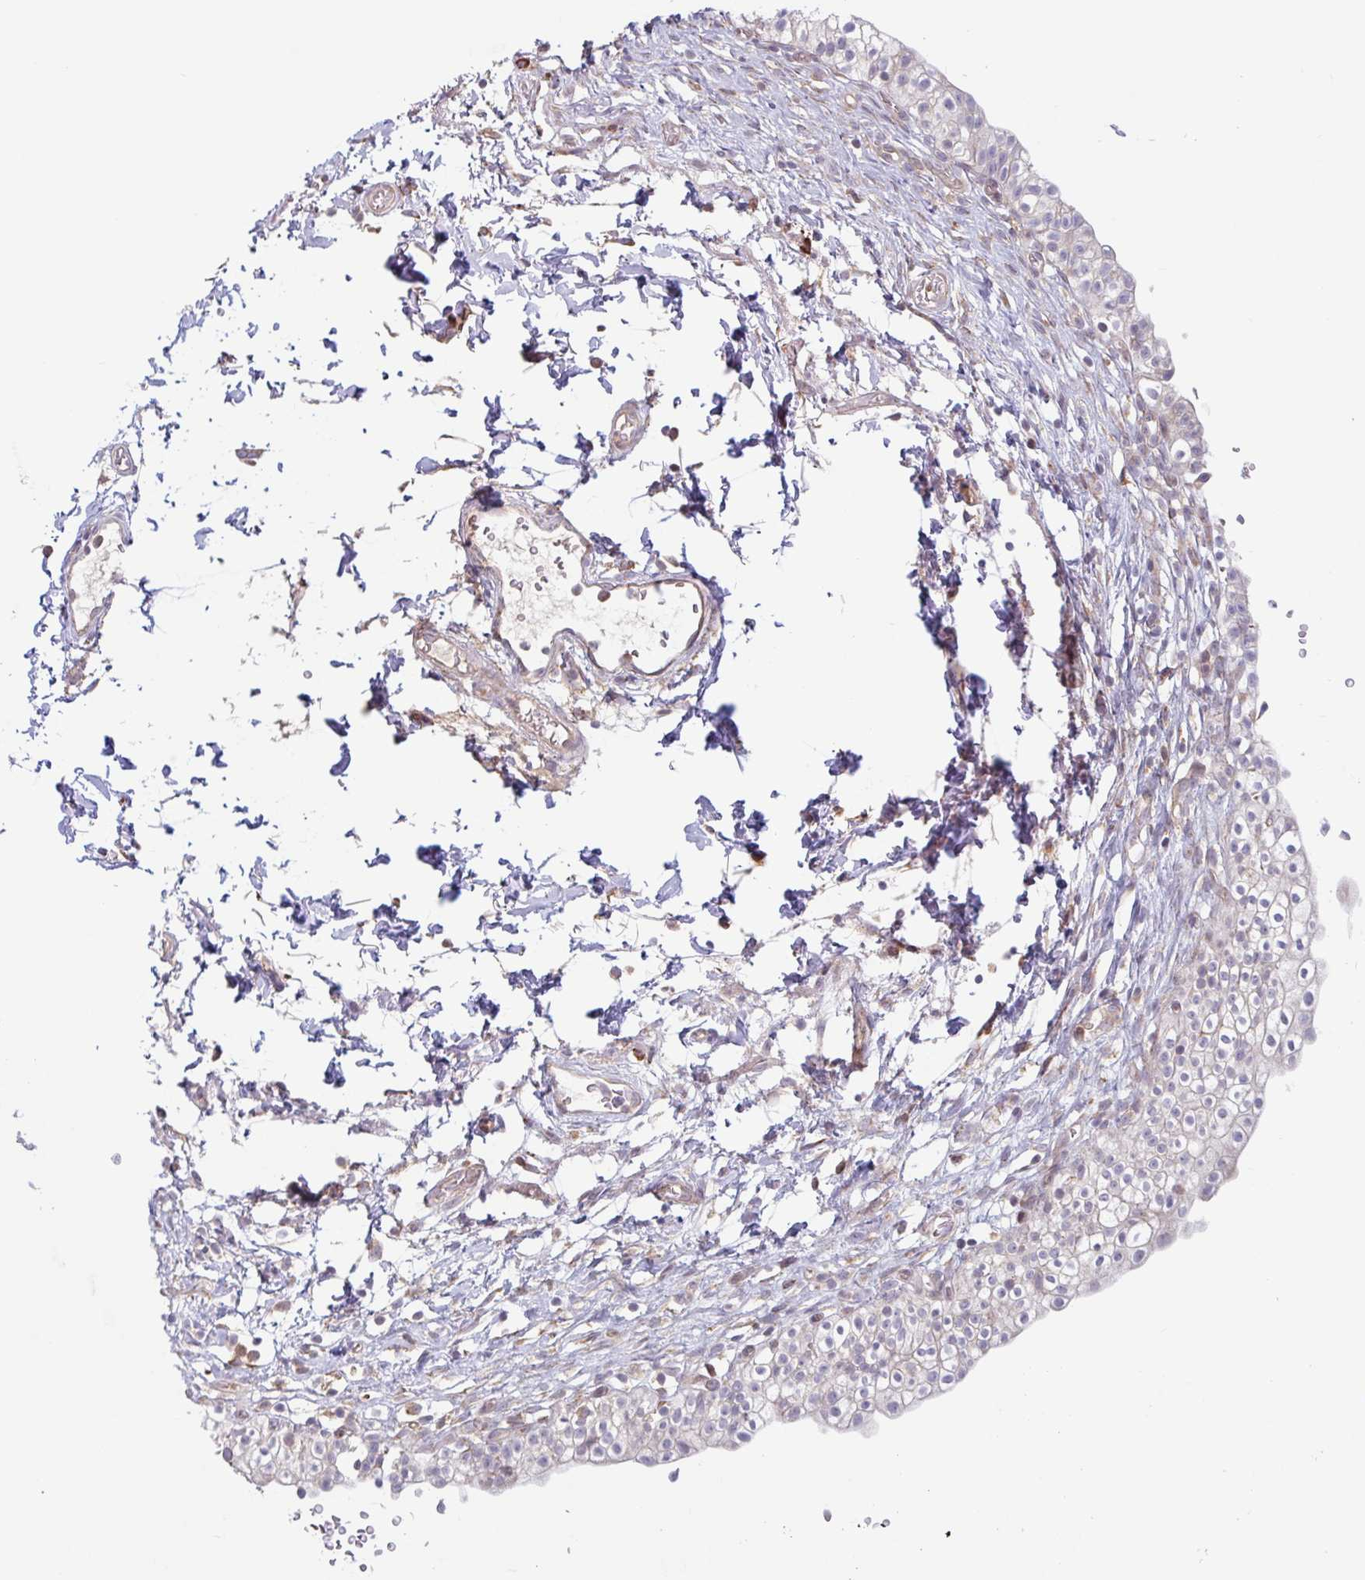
{"staining": {"intensity": "moderate", "quantity": "25%-75%", "location": "cytoplasmic/membranous"}, "tissue": "urinary bladder", "cell_type": "Urothelial cells", "image_type": "normal", "snomed": [{"axis": "morphology", "description": "Normal tissue, NOS"}, {"axis": "topography", "description": "Urinary bladder"}, {"axis": "topography", "description": "Peripheral nerve tissue"}], "caption": "About 25%-75% of urothelial cells in normal urinary bladder display moderate cytoplasmic/membranous protein expression as visualized by brown immunohistochemical staining.", "gene": "RIT1", "patient": {"sex": "male", "age": 55}}